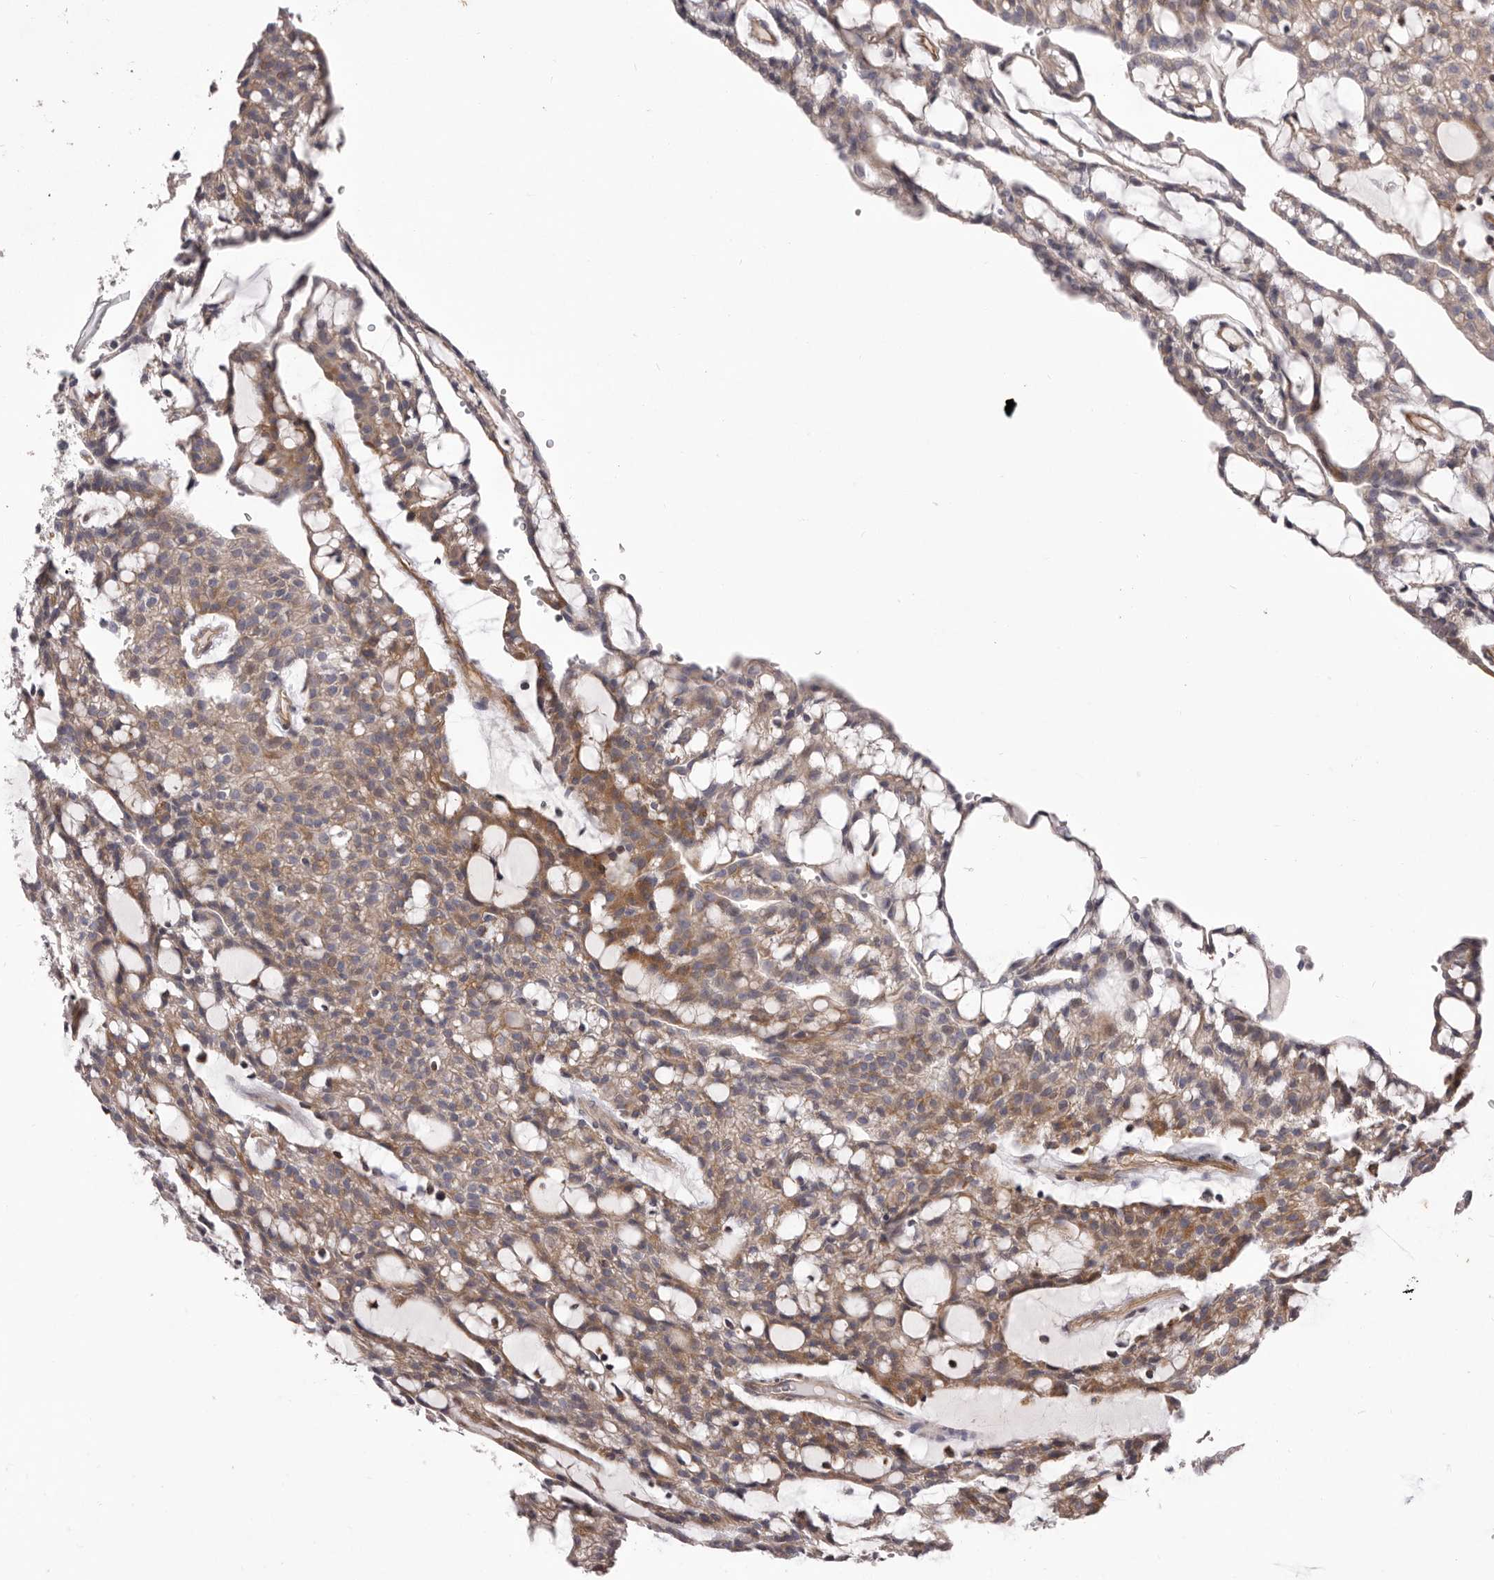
{"staining": {"intensity": "moderate", "quantity": ">75%", "location": "cytoplasmic/membranous"}, "tissue": "renal cancer", "cell_type": "Tumor cells", "image_type": "cancer", "snomed": [{"axis": "morphology", "description": "Adenocarcinoma, NOS"}, {"axis": "topography", "description": "Kidney"}], "caption": "Moderate cytoplasmic/membranous staining is present in approximately >75% of tumor cells in renal cancer.", "gene": "ALPK1", "patient": {"sex": "male", "age": 63}}